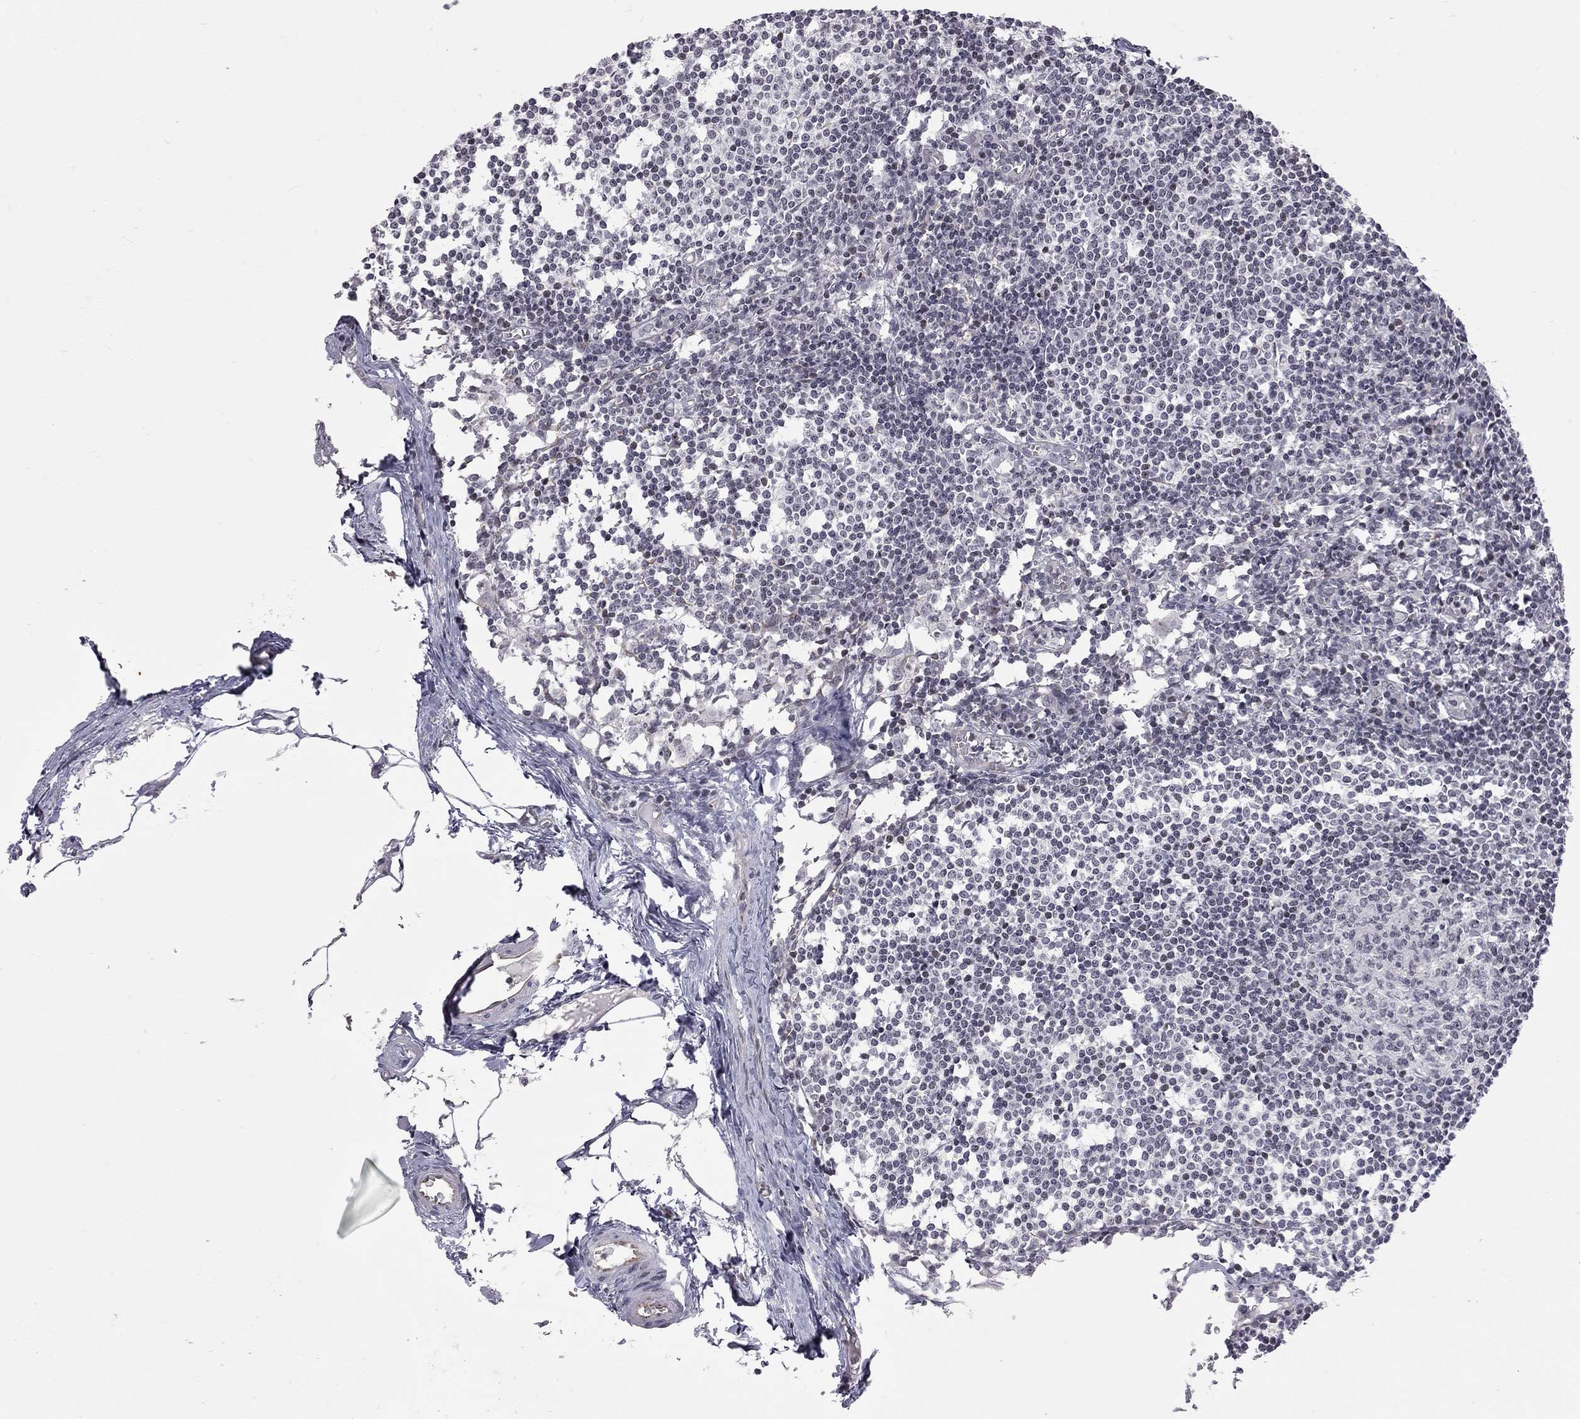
{"staining": {"intensity": "negative", "quantity": "none", "location": "none"}, "tissue": "lymph node", "cell_type": "Germinal center cells", "image_type": "normal", "snomed": [{"axis": "morphology", "description": "Normal tissue, NOS"}, {"axis": "topography", "description": "Lymph node"}], "caption": "IHC of unremarkable lymph node demonstrates no staining in germinal center cells.", "gene": "MTNR1B", "patient": {"sex": "male", "age": 59}}